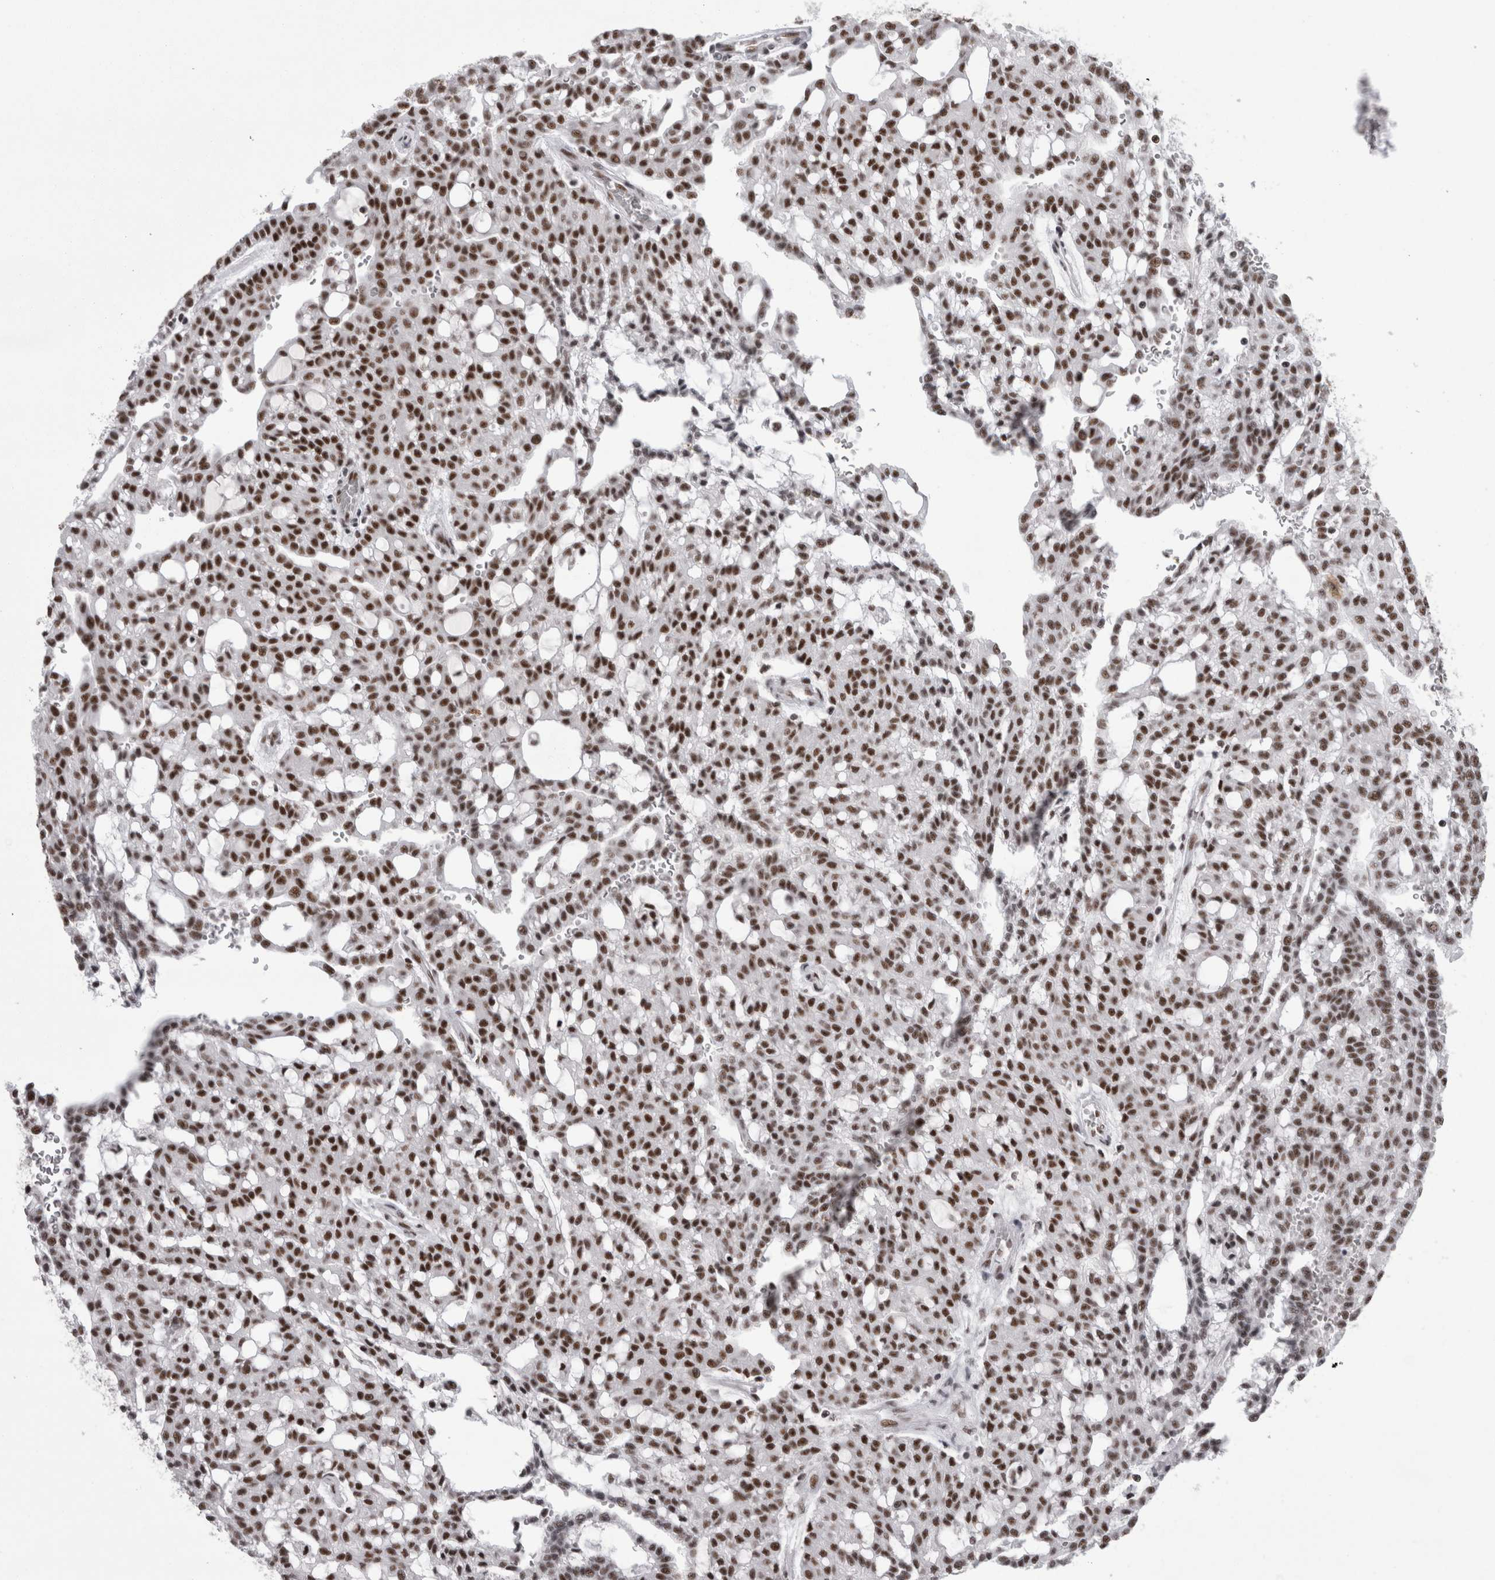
{"staining": {"intensity": "strong", "quantity": ">75%", "location": "nuclear"}, "tissue": "renal cancer", "cell_type": "Tumor cells", "image_type": "cancer", "snomed": [{"axis": "morphology", "description": "Adenocarcinoma, NOS"}, {"axis": "topography", "description": "Kidney"}], "caption": "Immunohistochemical staining of human adenocarcinoma (renal) shows strong nuclear protein positivity in approximately >75% of tumor cells.", "gene": "SNRNP40", "patient": {"sex": "male", "age": 63}}